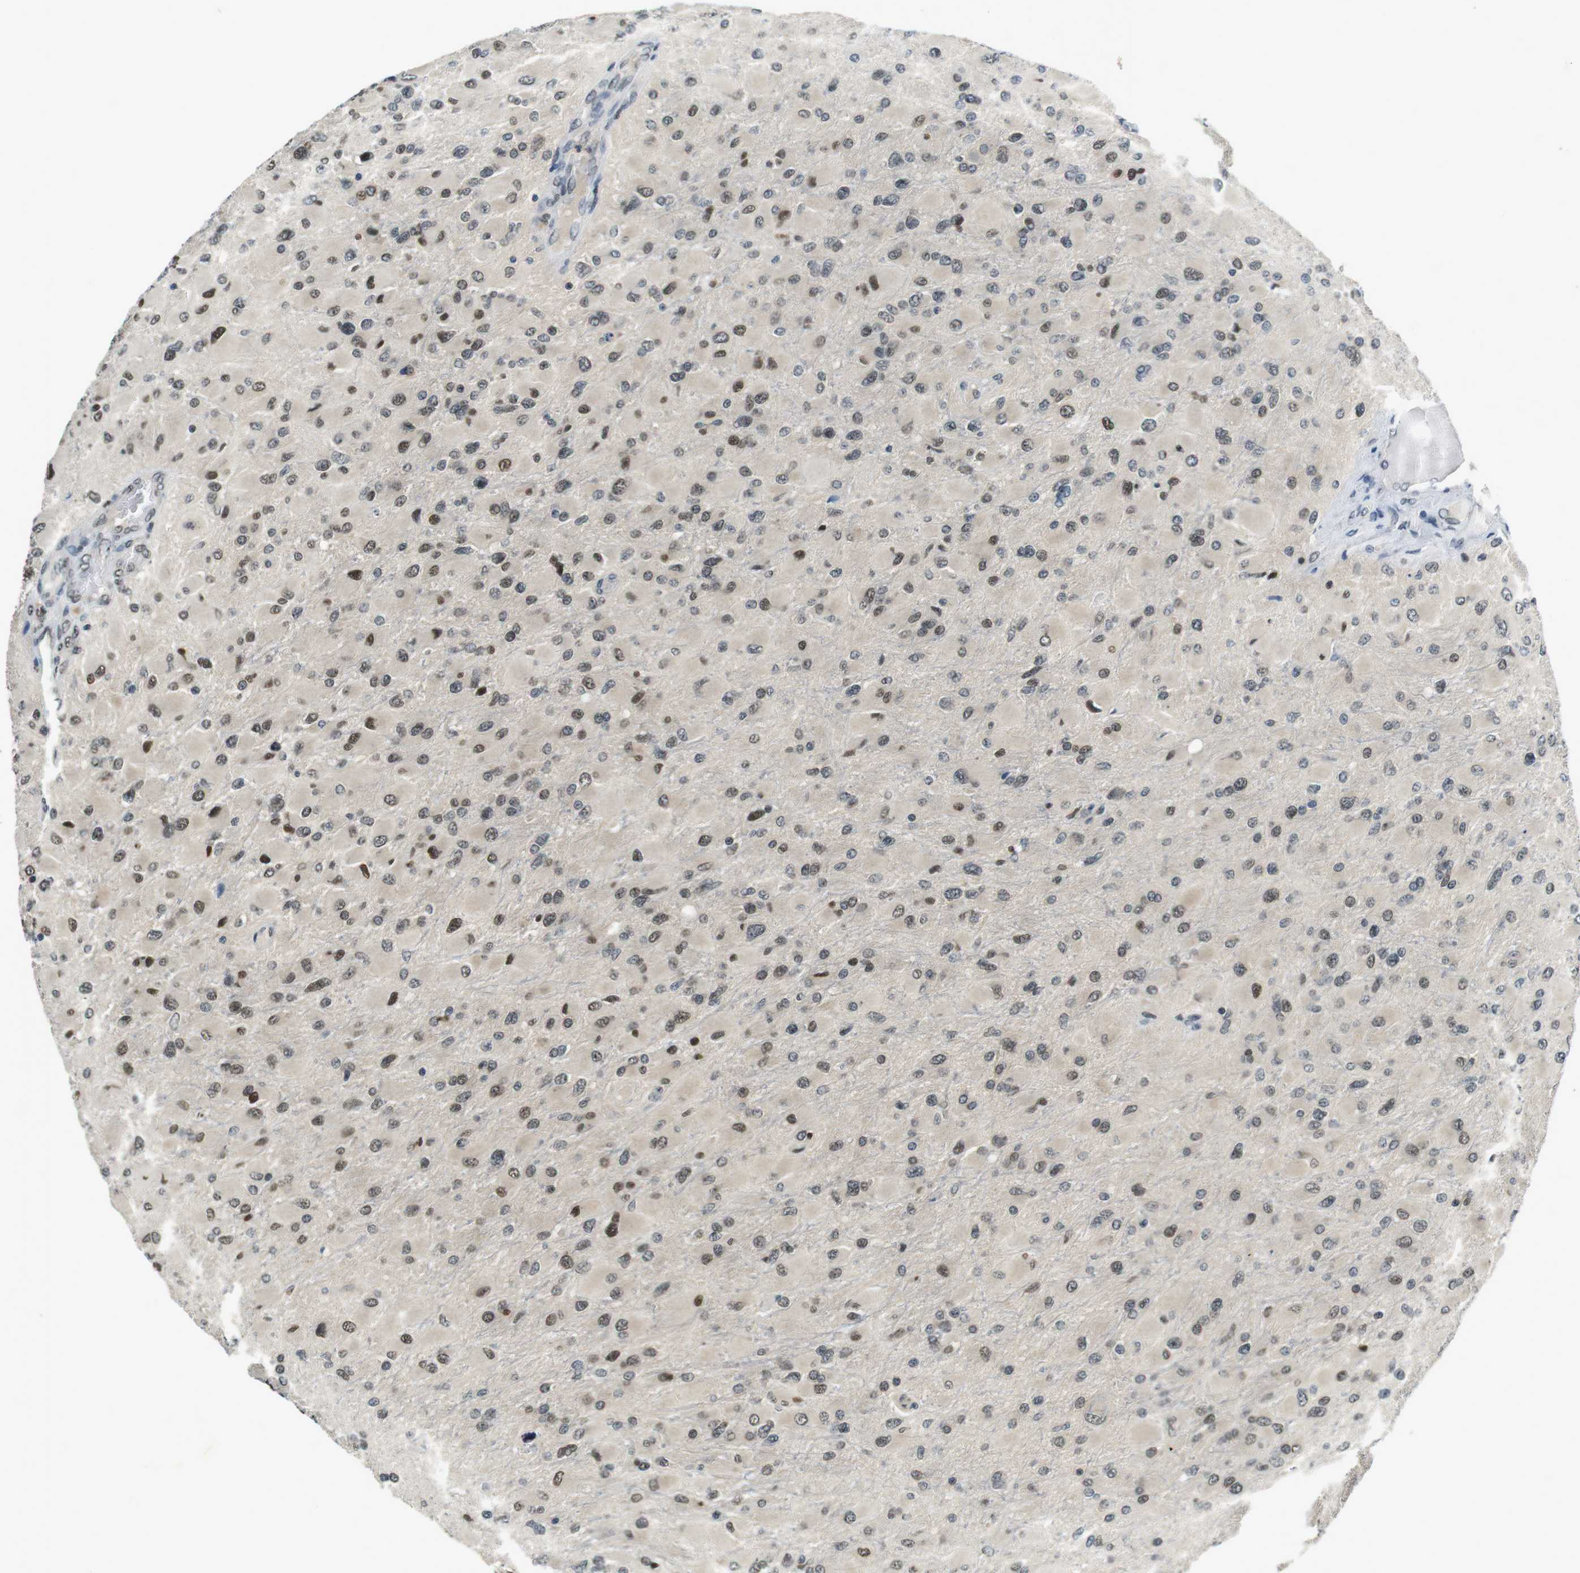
{"staining": {"intensity": "weak", "quantity": "25%-75%", "location": "nuclear"}, "tissue": "glioma", "cell_type": "Tumor cells", "image_type": "cancer", "snomed": [{"axis": "morphology", "description": "Glioma, malignant, High grade"}, {"axis": "topography", "description": "Cerebral cortex"}], "caption": "A brown stain shows weak nuclear staining of a protein in human glioma tumor cells. (DAB IHC with brightfield microscopy, high magnification).", "gene": "NEK4", "patient": {"sex": "female", "age": 36}}